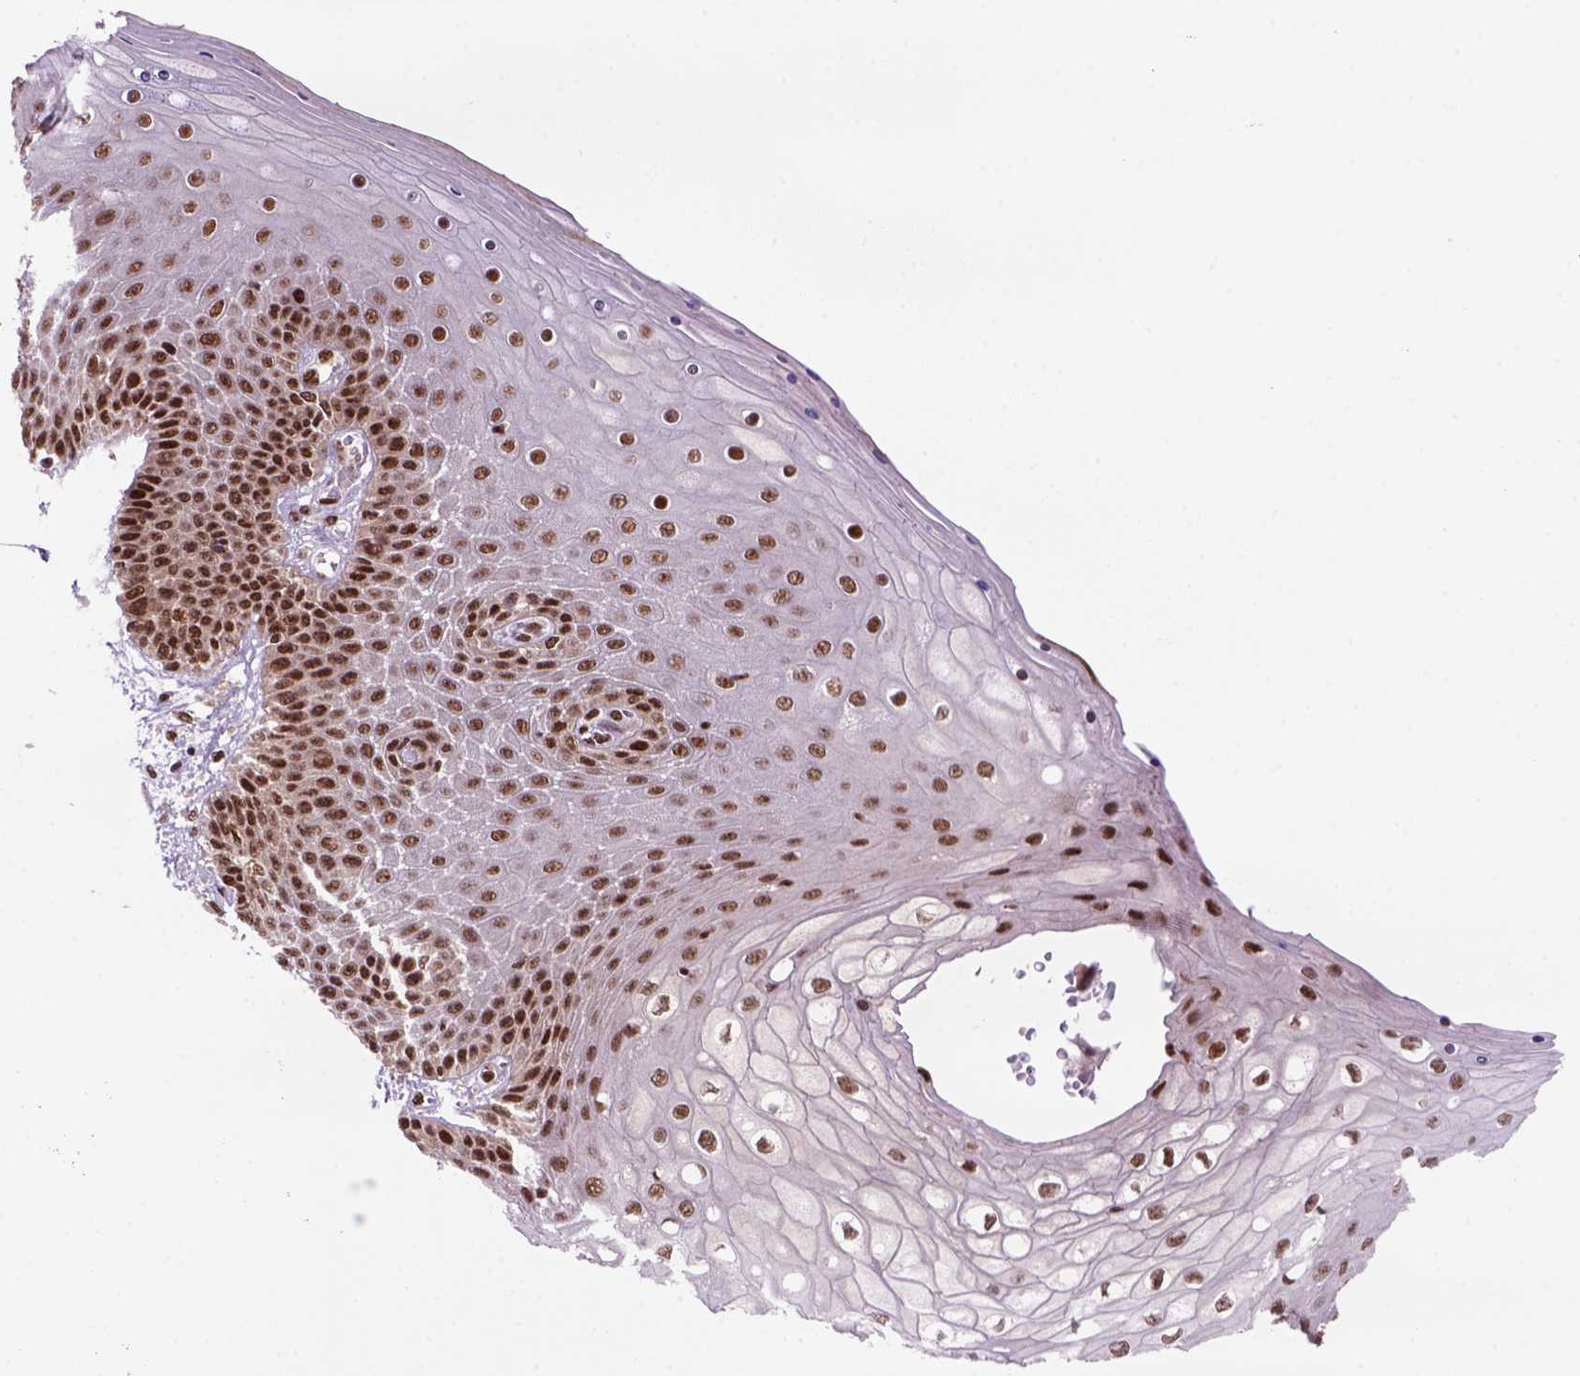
{"staining": {"intensity": "strong", "quantity": ">75%", "location": "nuclear"}, "tissue": "skin", "cell_type": "Epidermal cells", "image_type": "normal", "snomed": [{"axis": "morphology", "description": "Normal tissue, NOS"}, {"axis": "topography", "description": "Anal"}], "caption": "A histopathology image of human skin stained for a protein exhibits strong nuclear brown staining in epidermal cells.", "gene": "NSMCE2", "patient": {"sex": "female", "age": 46}}